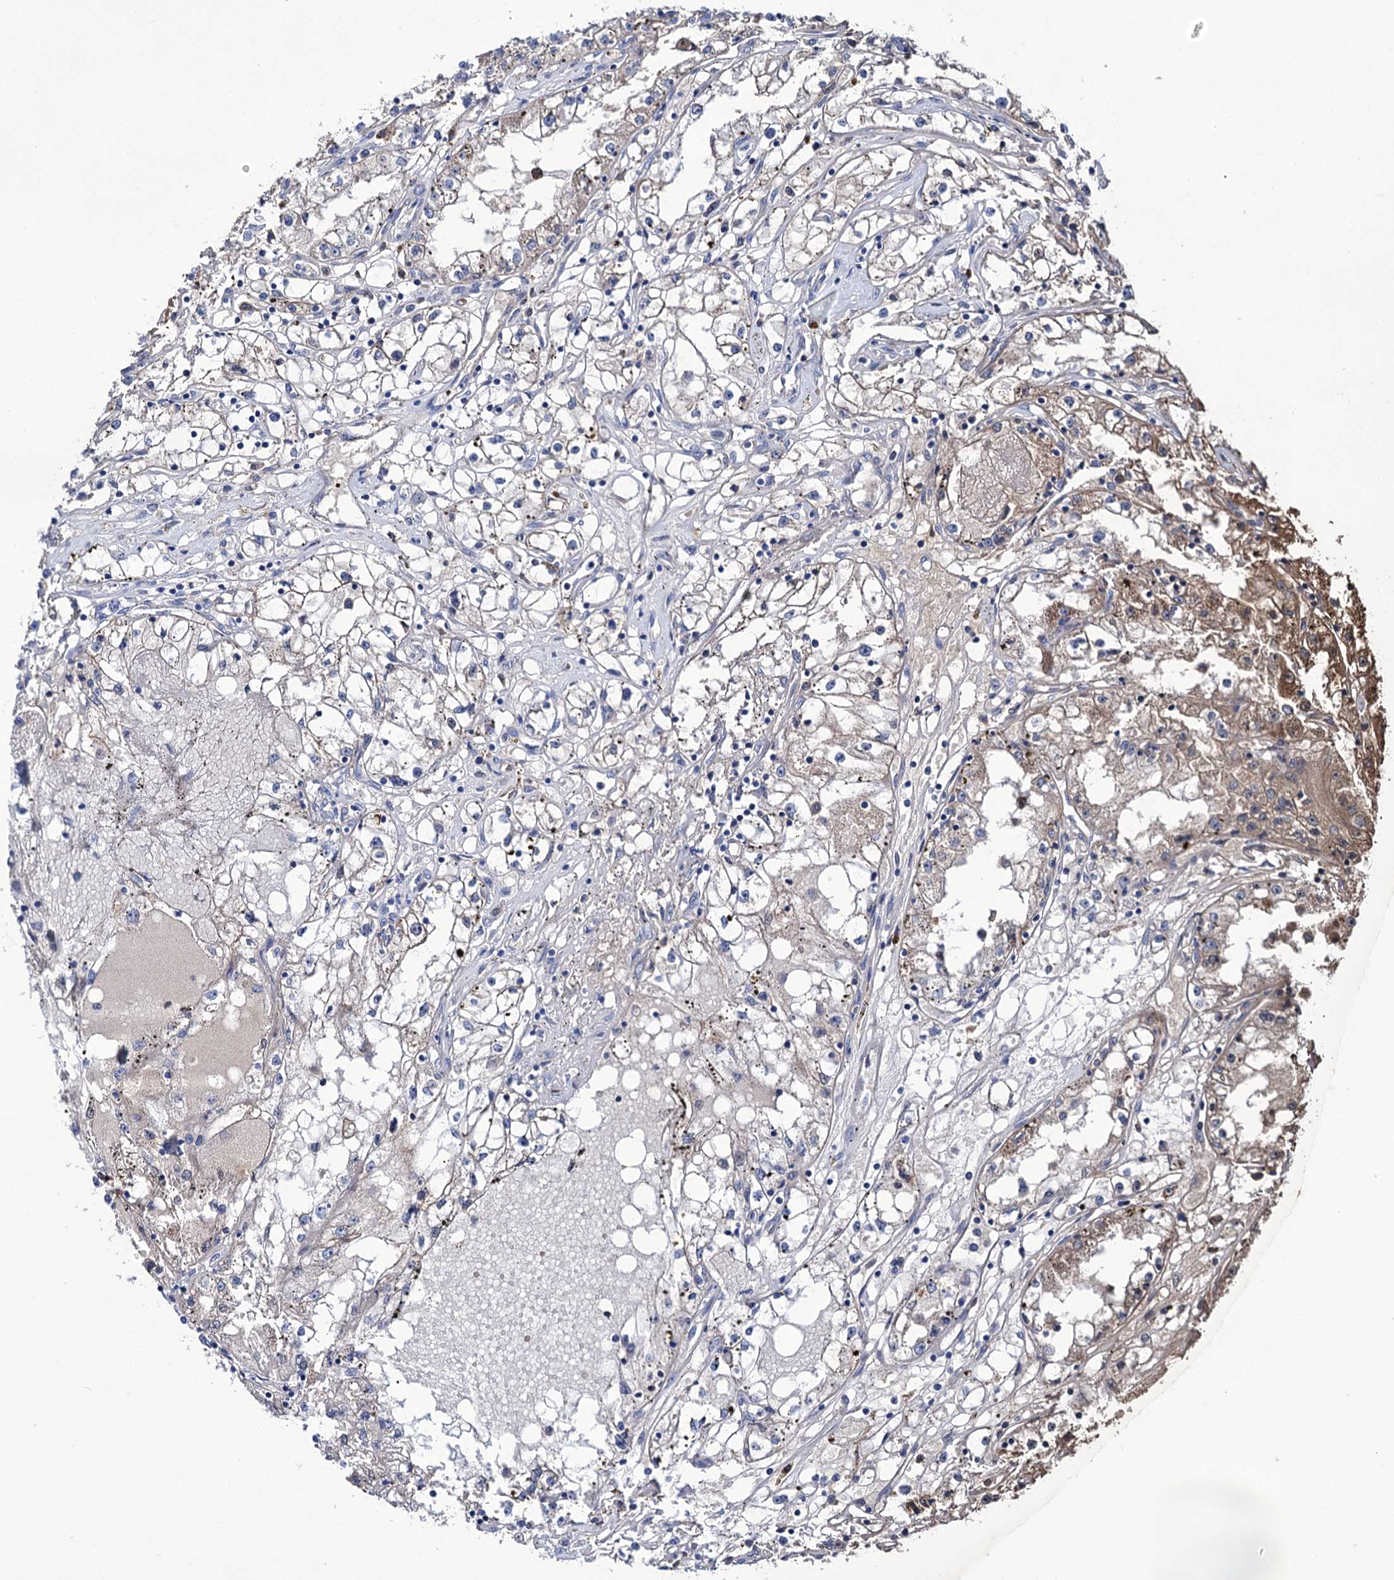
{"staining": {"intensity": "moderate", "quantity": "<25%", "location": "cytoplasmic/membranous"}, "tissue": "renal cancer", "cell_type": "Tumor cells", "image_type": "cancer", "snomed": [{"axis": "morphology", "description": "Adenocarcinoma, NOS"}, {"axis": "topography", "description": "Kidney"}], "caption": "Adenocarcinoma (renal) stained with IHC shows moderate cytoplasmic/membranous staining in about <25% of tumor cells.", "gene": "PPP1R32", "patient": {"sex": "male", "age": 56}}